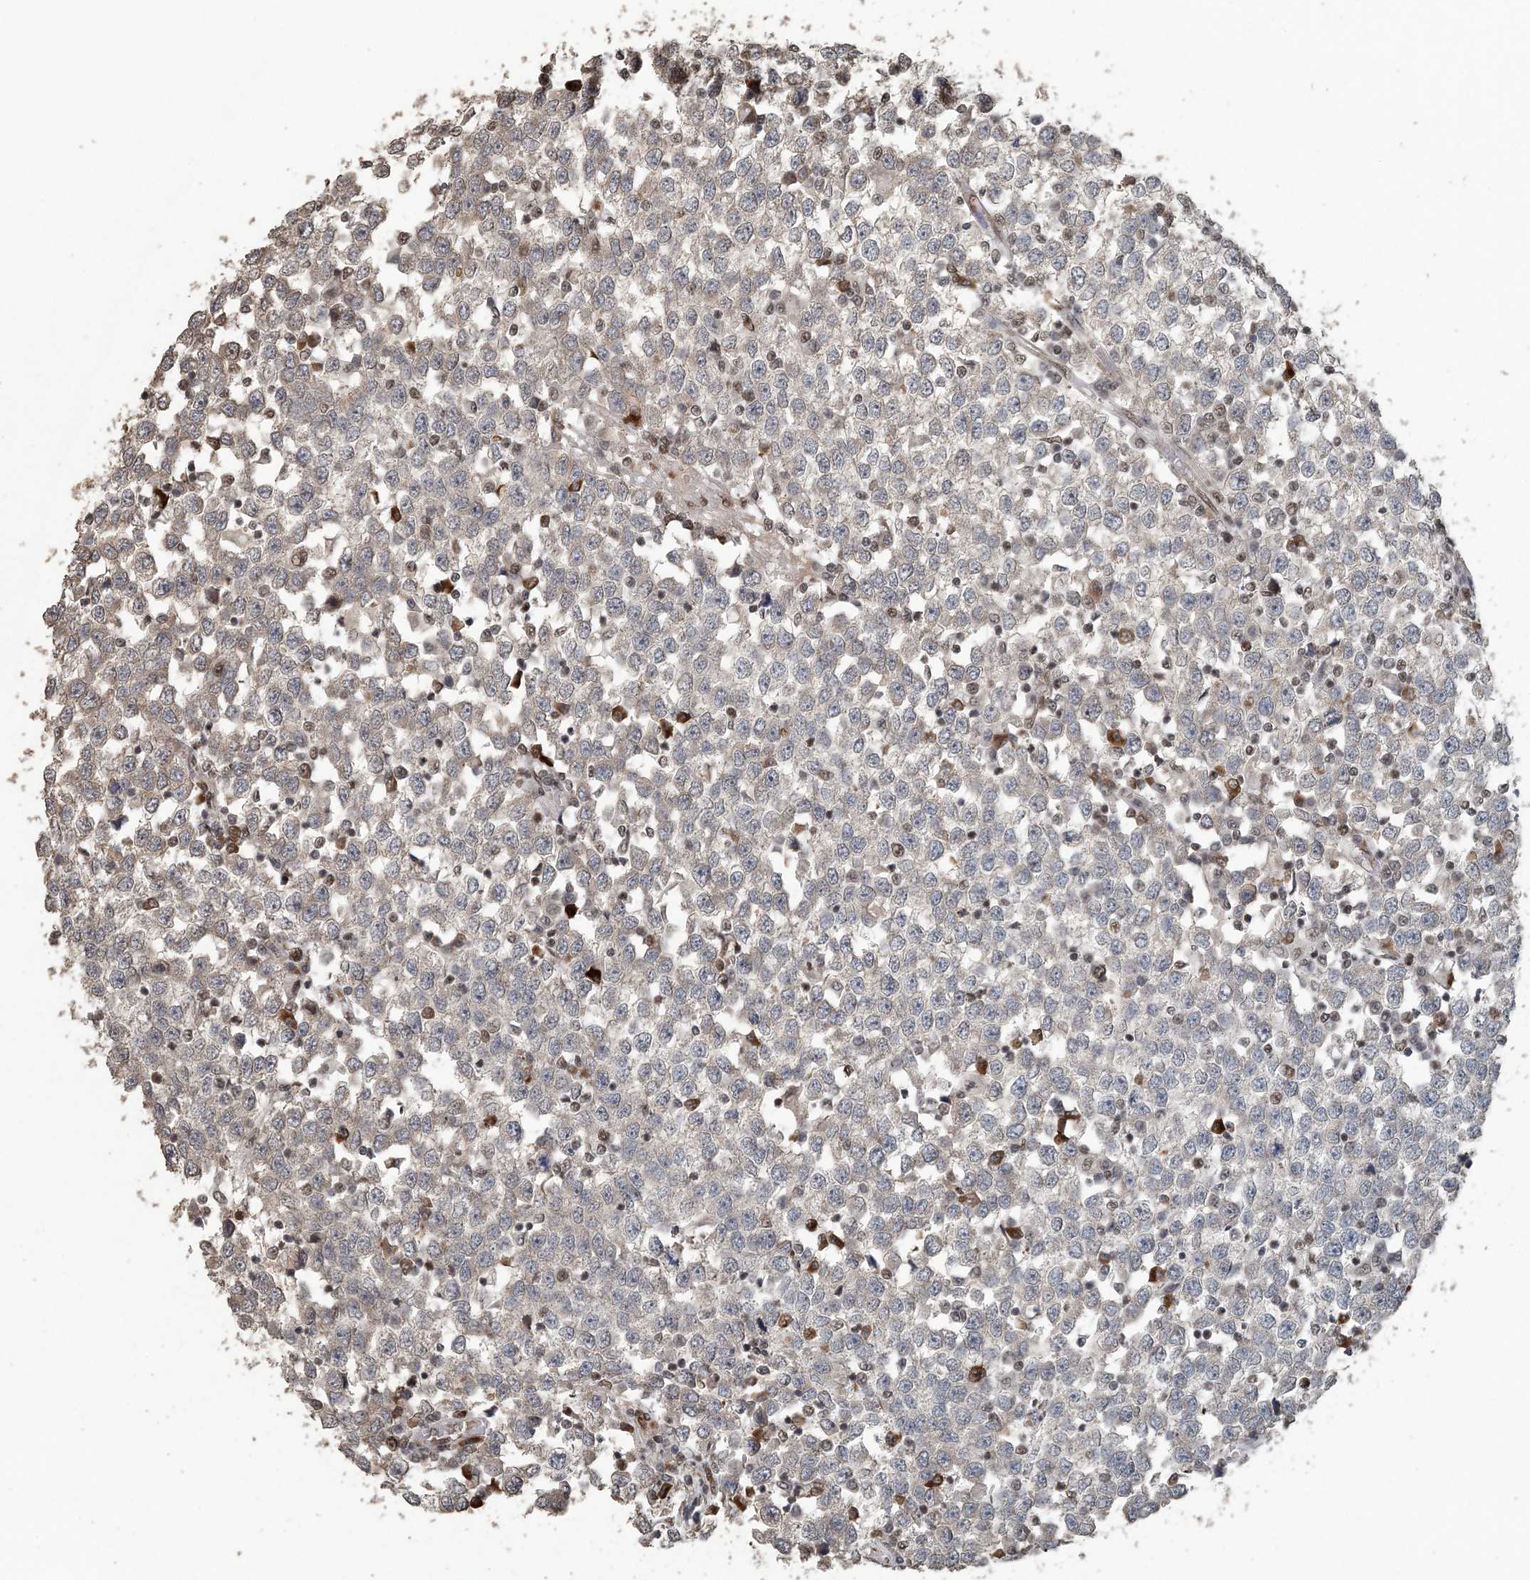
{"staining": {"intensity": "negative", "quantity": "none", "location": "none"}, "tissue": "testis cancer", "cell_type": "Tumor cells", "image_type": "cancer", "snomed": [{"axis": "morphology", "description": "Seminoma, NOS"}, {"axis": "topography", "description": "Testis"}], "caption": "Tumor cells show no significant positivity in testis cancer.", "gene": "MBD2", "patient": {"sex": "male", "age": 65}}